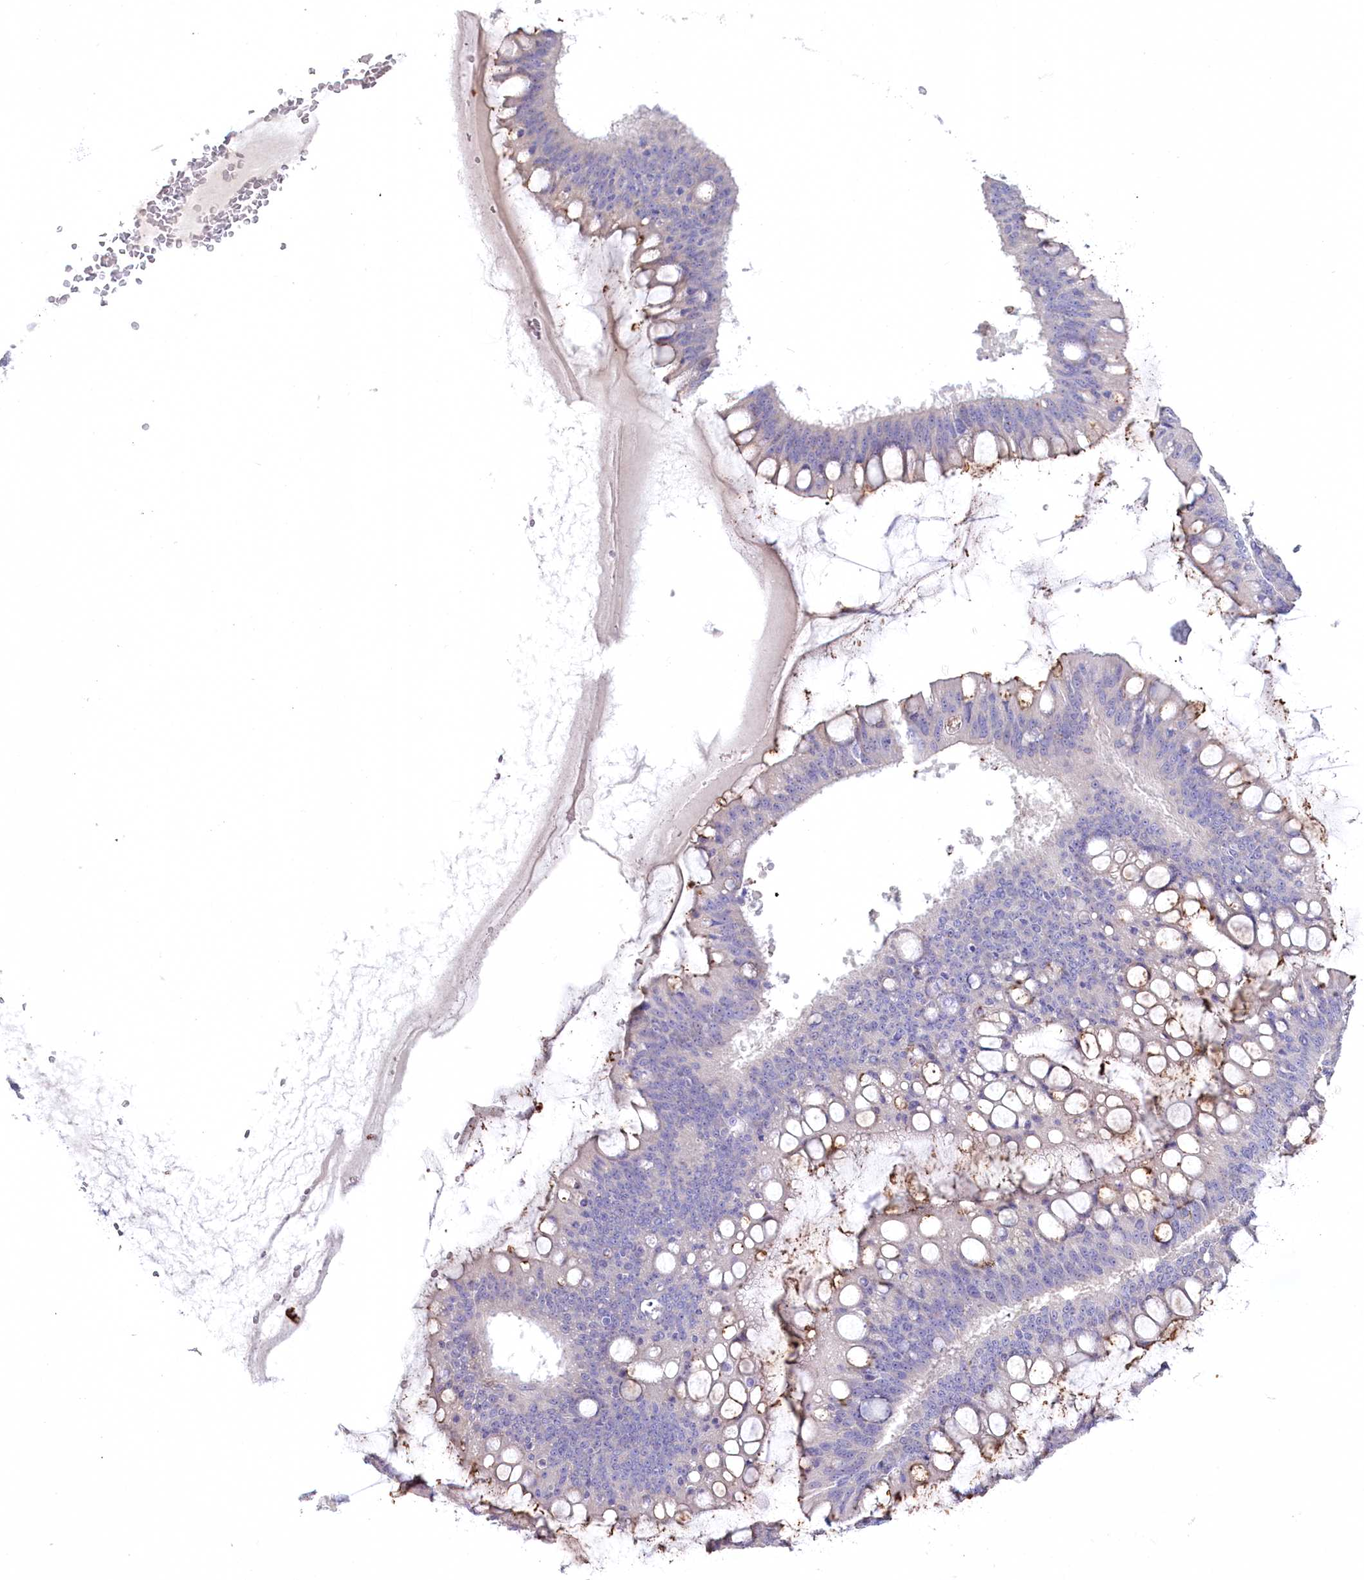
{"staining": {"intensity": "weak", "quantity": ">75%", "location": "cytoplasmic/membranous"}, "tissue": "ovarian cancer", "cell_type": "Tumor cells", "image_type": "cancer", "snomed": [{"axis": "morphology", "description": "Cystadenocarcinoma, mucinous, NOS"}, {"axis": "topography", "description": "Ovary"}], "caption": "Immunohistochemistry image of ovarian cancer (mucinous cystadenocarcinoma) stained for a protein (brown), which demonstrates low levels of weak cytoplasmic/membranous positivity in approximately >75% of tumor cells.", "gene": "MYOZ1", "patient": {"sex": "female", "age": 73}}